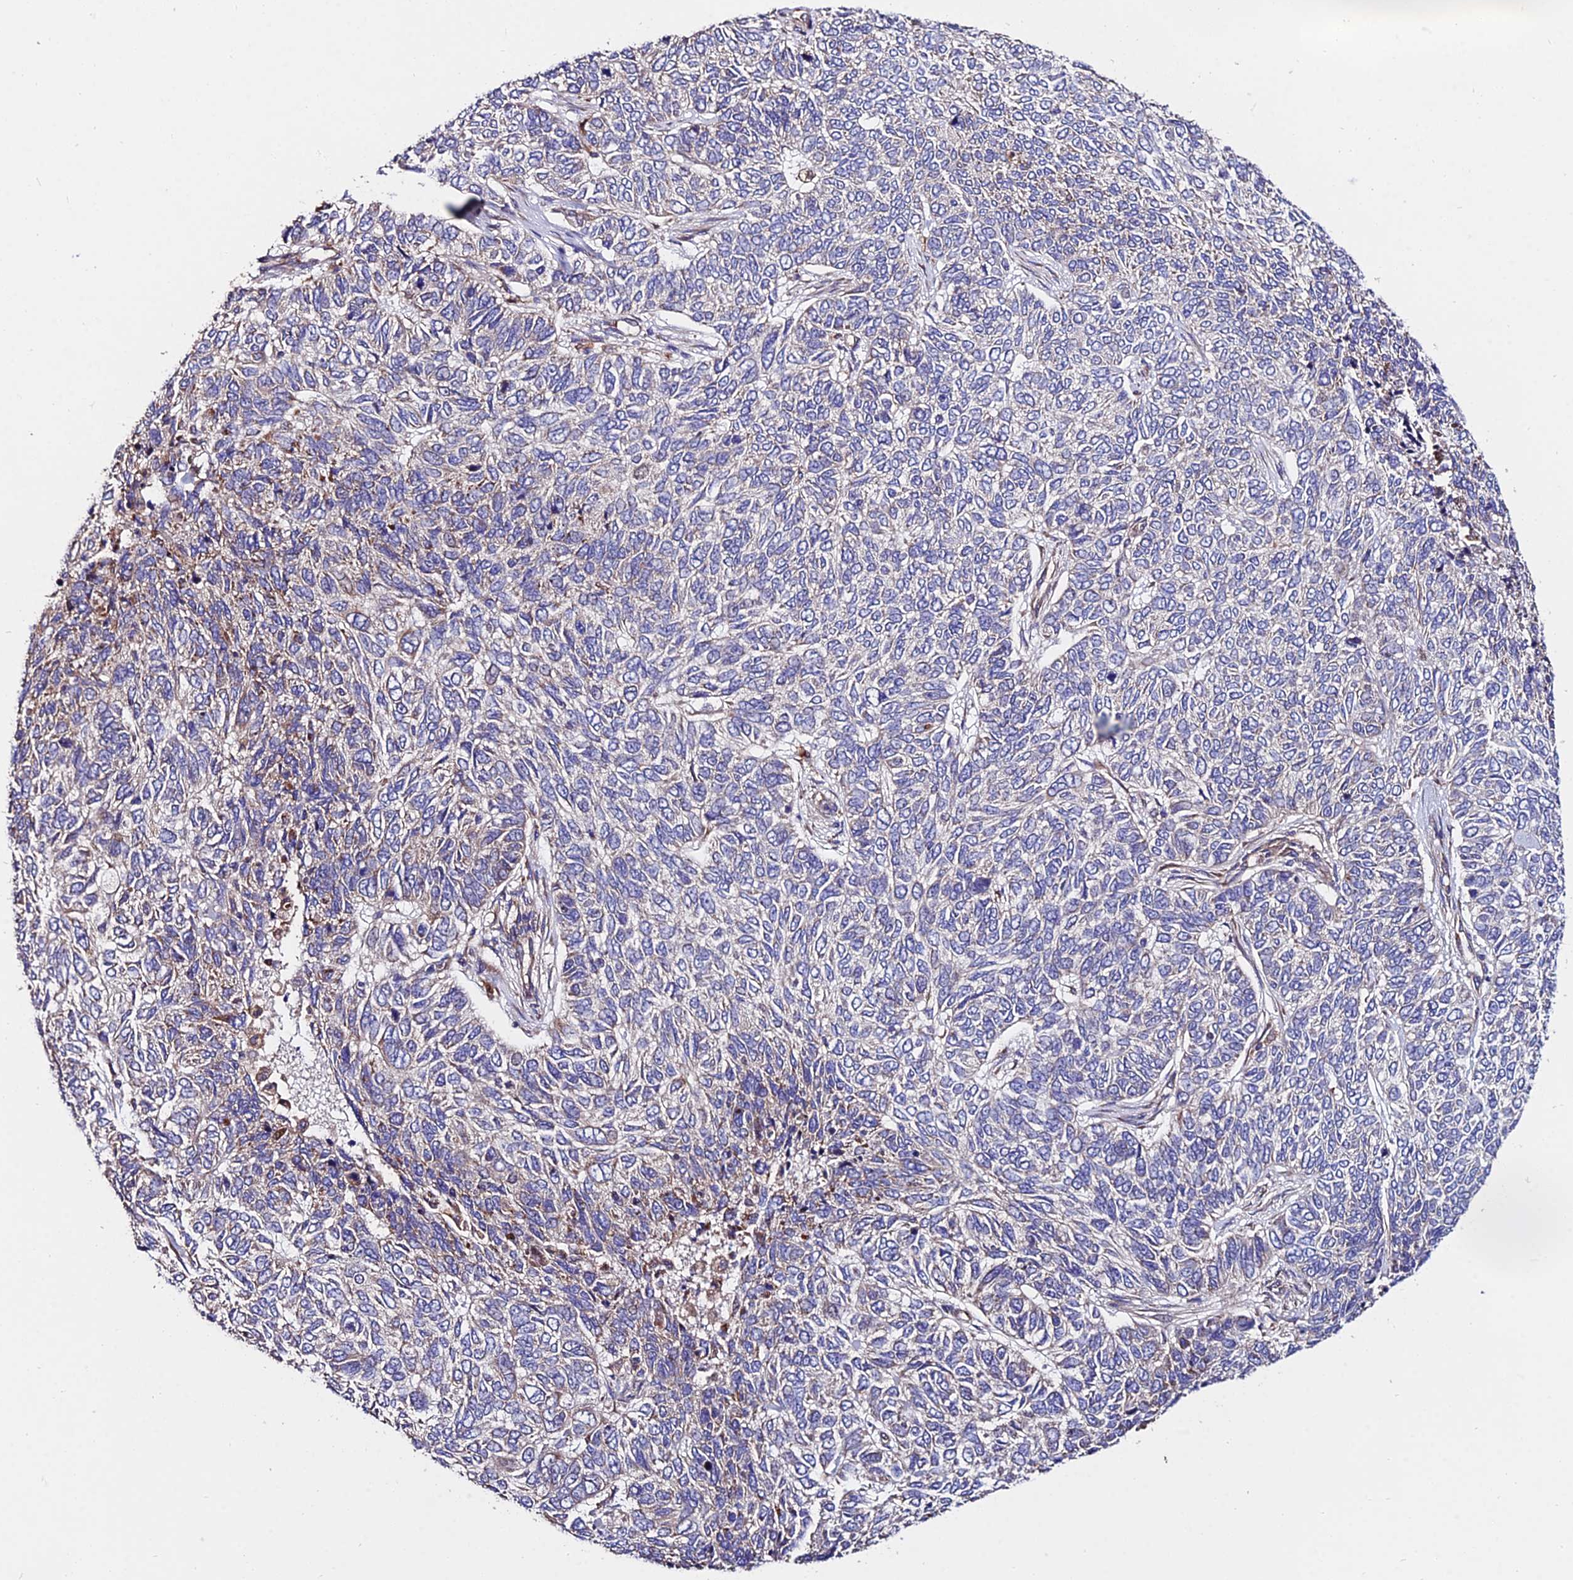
{"staining": {"intensity": "weak", "quantity": "<25%", "location": "cytoplasmic/membranous"}, "tissue": "skin cancer", "cell_type": "Tumor cells", "image_type": "cancer", "snomed": [{"axis": "morphology", "description": "Basal cell carcinoma"}, {"axis": "topography", "description": "Skin"}], "caption": "An immunohistochemistry histopathology image of basal cell carcinoma (skin) is shown. There is no staining in tumor cells of basal cell carcinoma (skin).", "gene": "CDC37L1", "patient": {"sex": "female", "age": 65}}